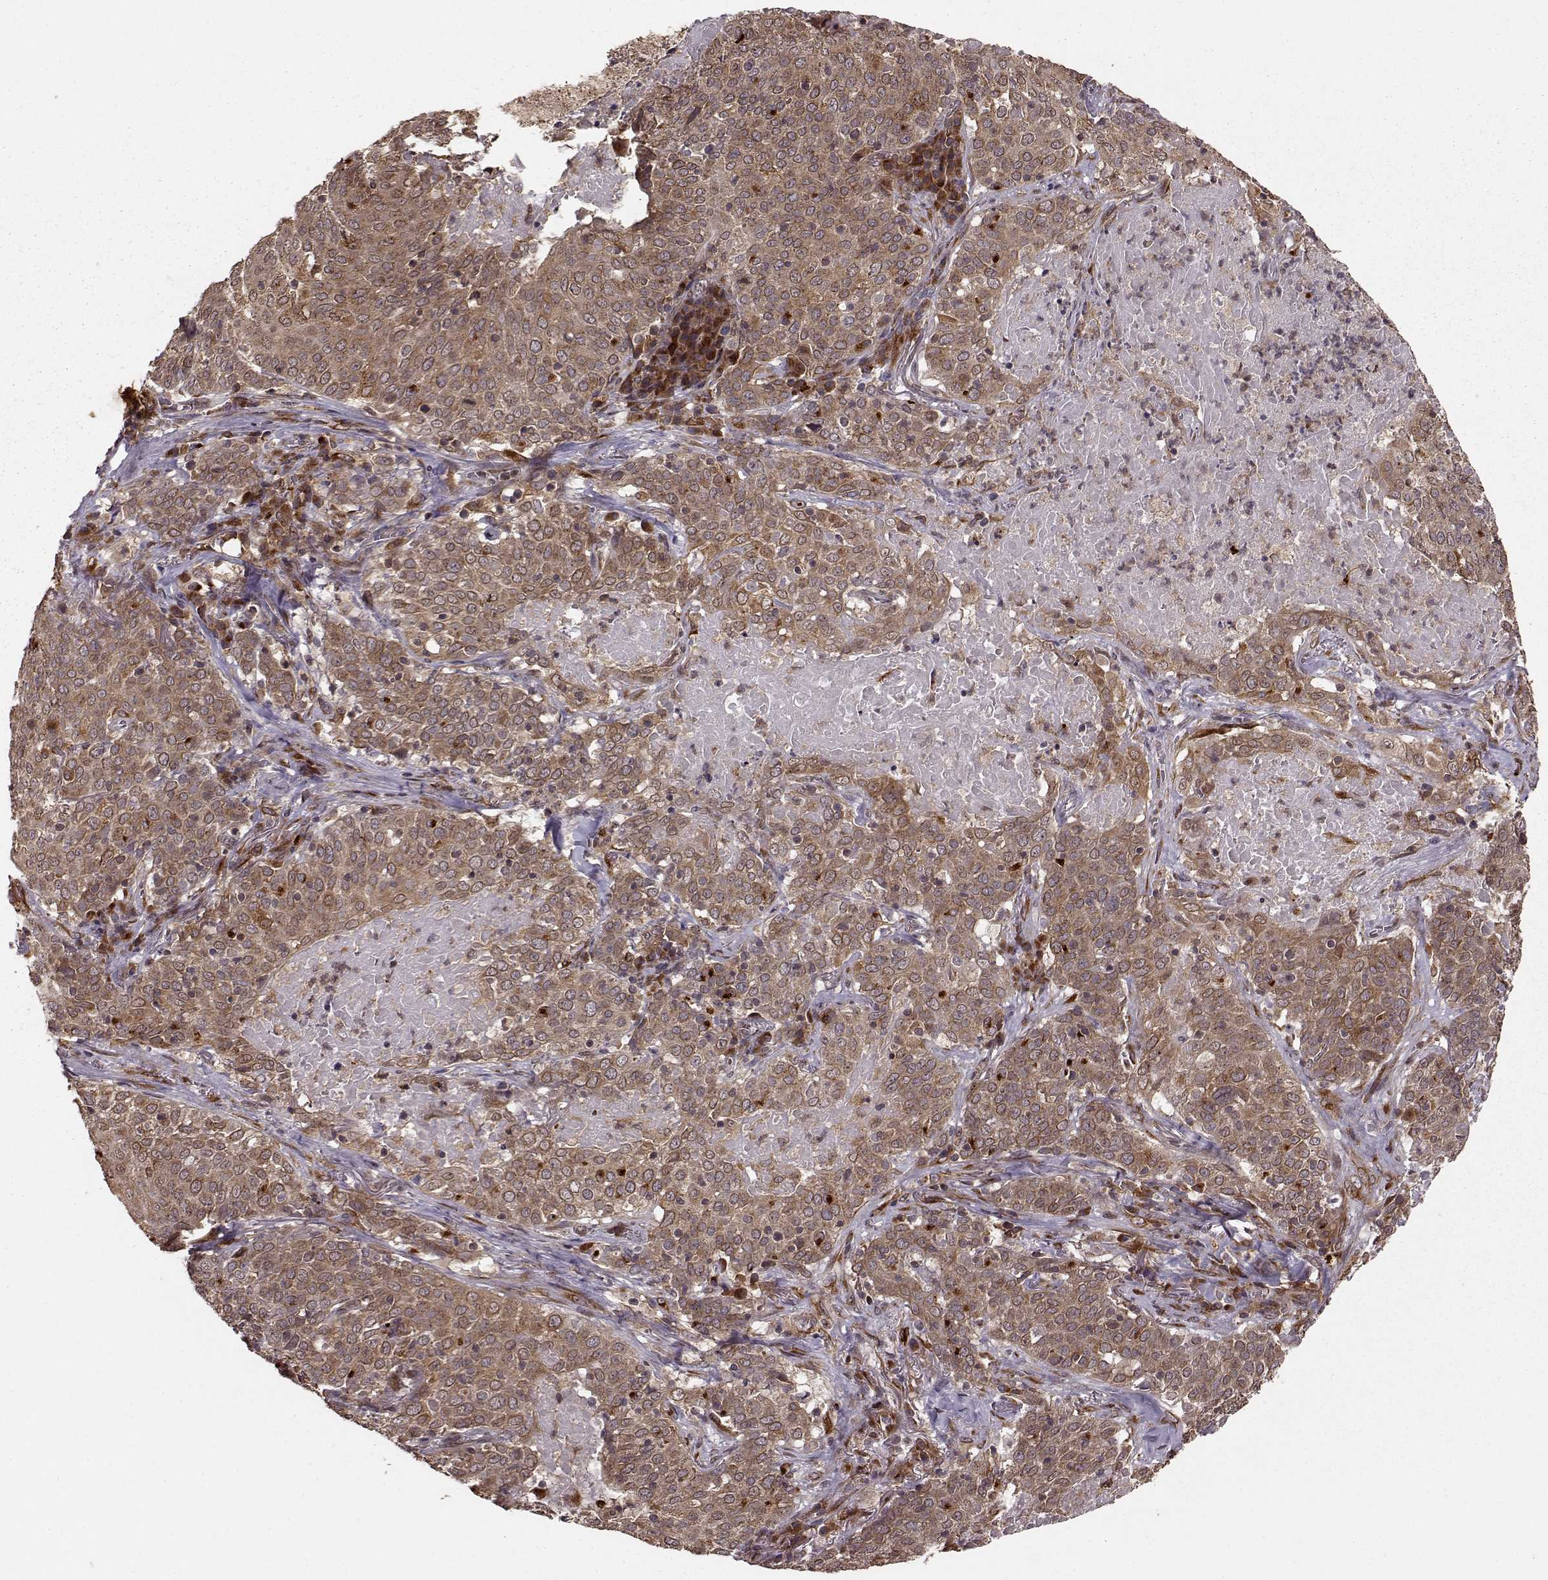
{"staining": {"intensity": "moderate", "quantity": ">75%", "location": "cytoplasmic/membranous"}, "tissue": "lung cancer", "cell_type": "Tumor cells", "image_type": "cancer", "snomed": [{"axis": "morphology", "description": "Squamous cell carcinoma, NOS"}, {"axis": "topography", "description": "Lung"}], "caption": "Immunohistochemistry (IHC) staining of squamous cell carcinoma (lung), which exhibits medium levels of moderate cytoplasmic/membranous staining in about >75% of tumor cells indicating moderate cytoplasmic/membranous protein positivity. The staining was performed using DAB (3,3'-diaminobenzidine) (brown) for protein detection and nuclei were counterstained in hematoxylin (blue).", "gene": "YIPF5", "patient": {"sex": "male", "age": 82}}